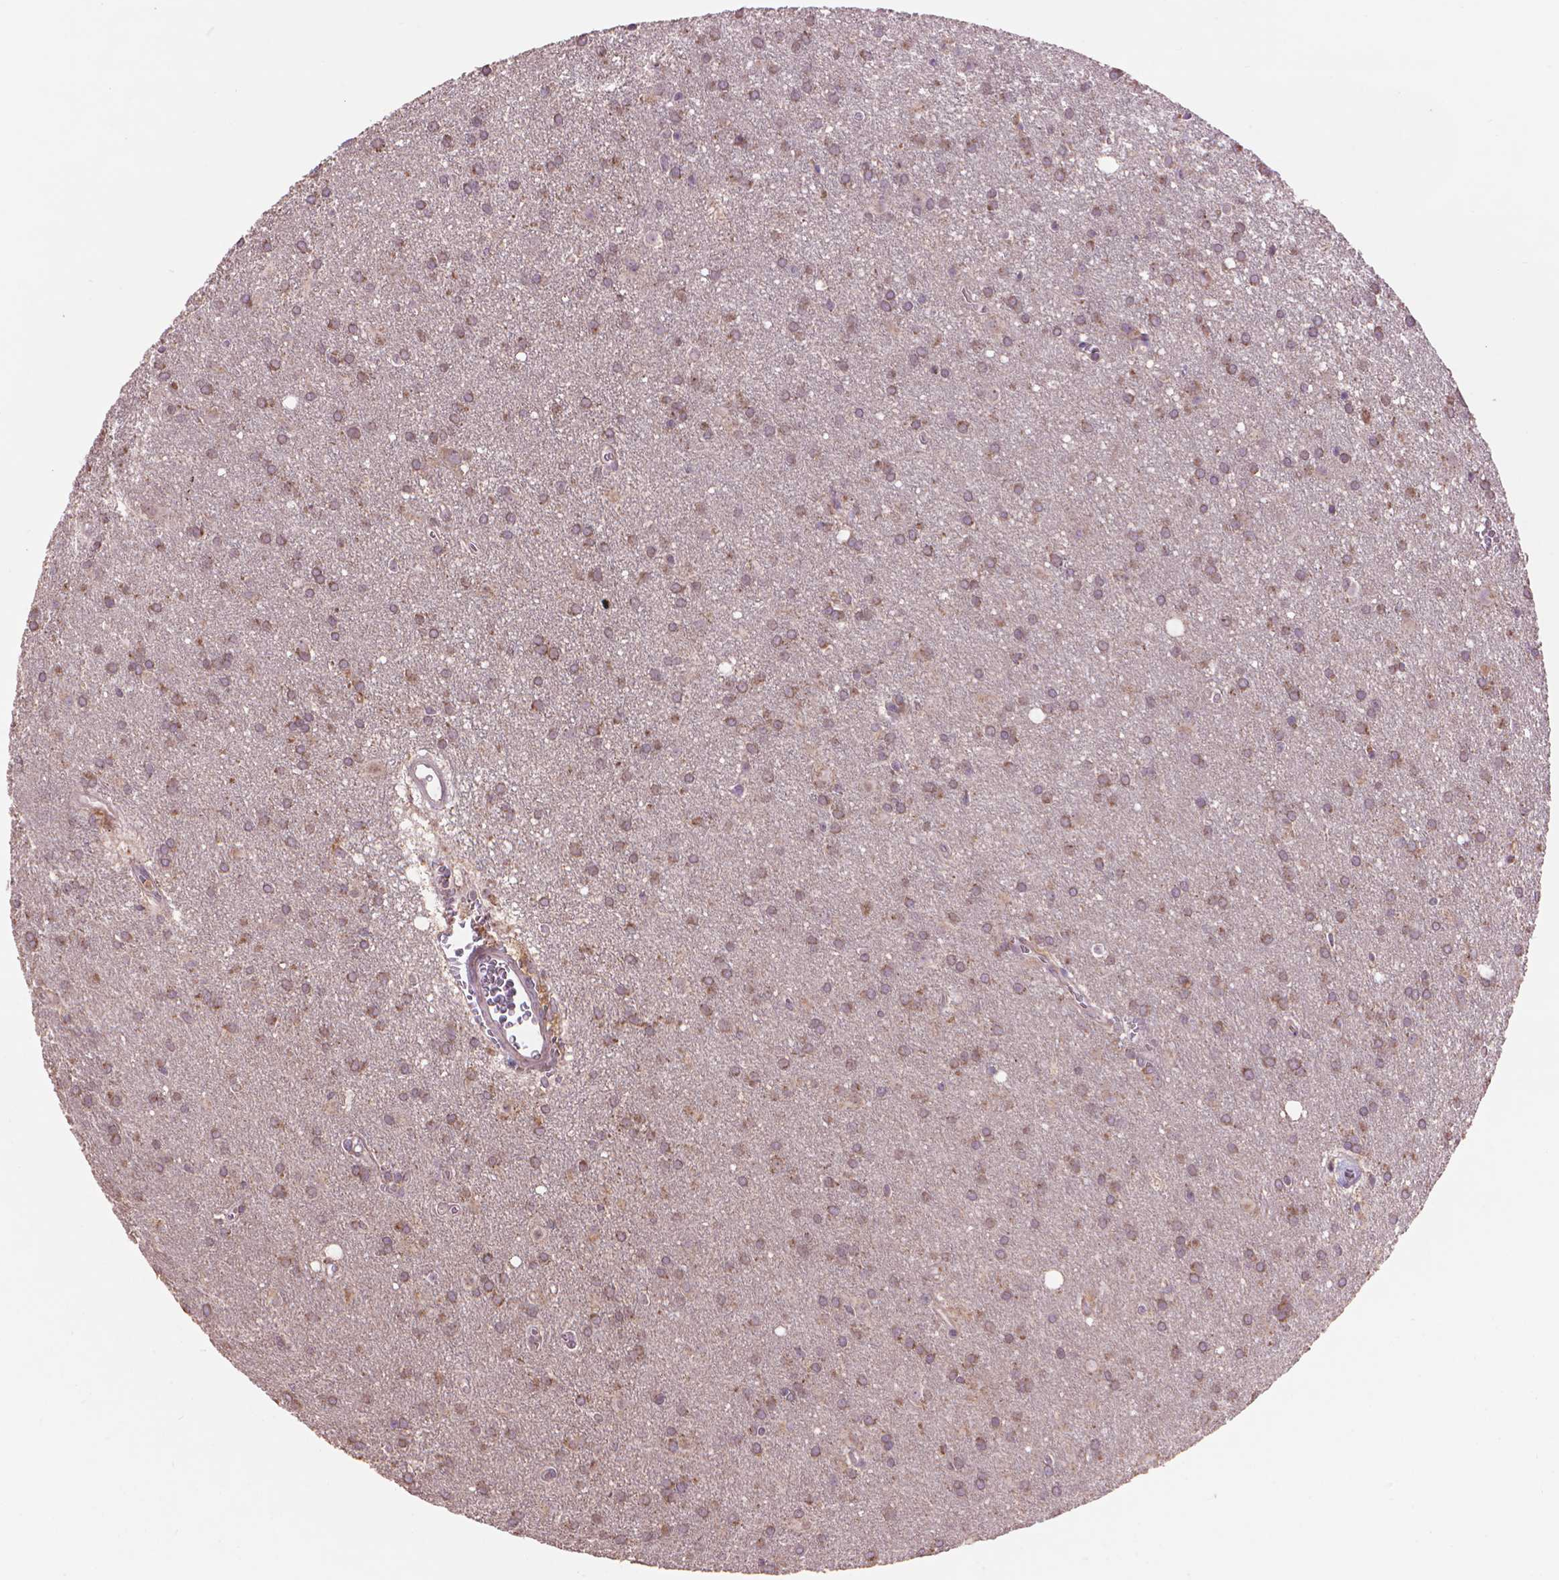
{"staining": {"intensity": "moderate", "quantity": ">75%", "location": "cytoplasmic/membranous"}, "tissue": "glioma", "cell_type": "Tumor cells", "image_type": "cancer", "snomed": [{"axis": "morphology", "description": "Glioma, malignant, Low grade"}, {"axis": "topography", "description": "Brain"}], "caption": "Approximately >75% of tumor cells in malignant low-grade glioma show moderate cytoplasmic/membranous protein positivity as visualized by brown immunohistochemical staining.", "gene": "GLB1", "patient": {"sex": "male", "age": 58}}